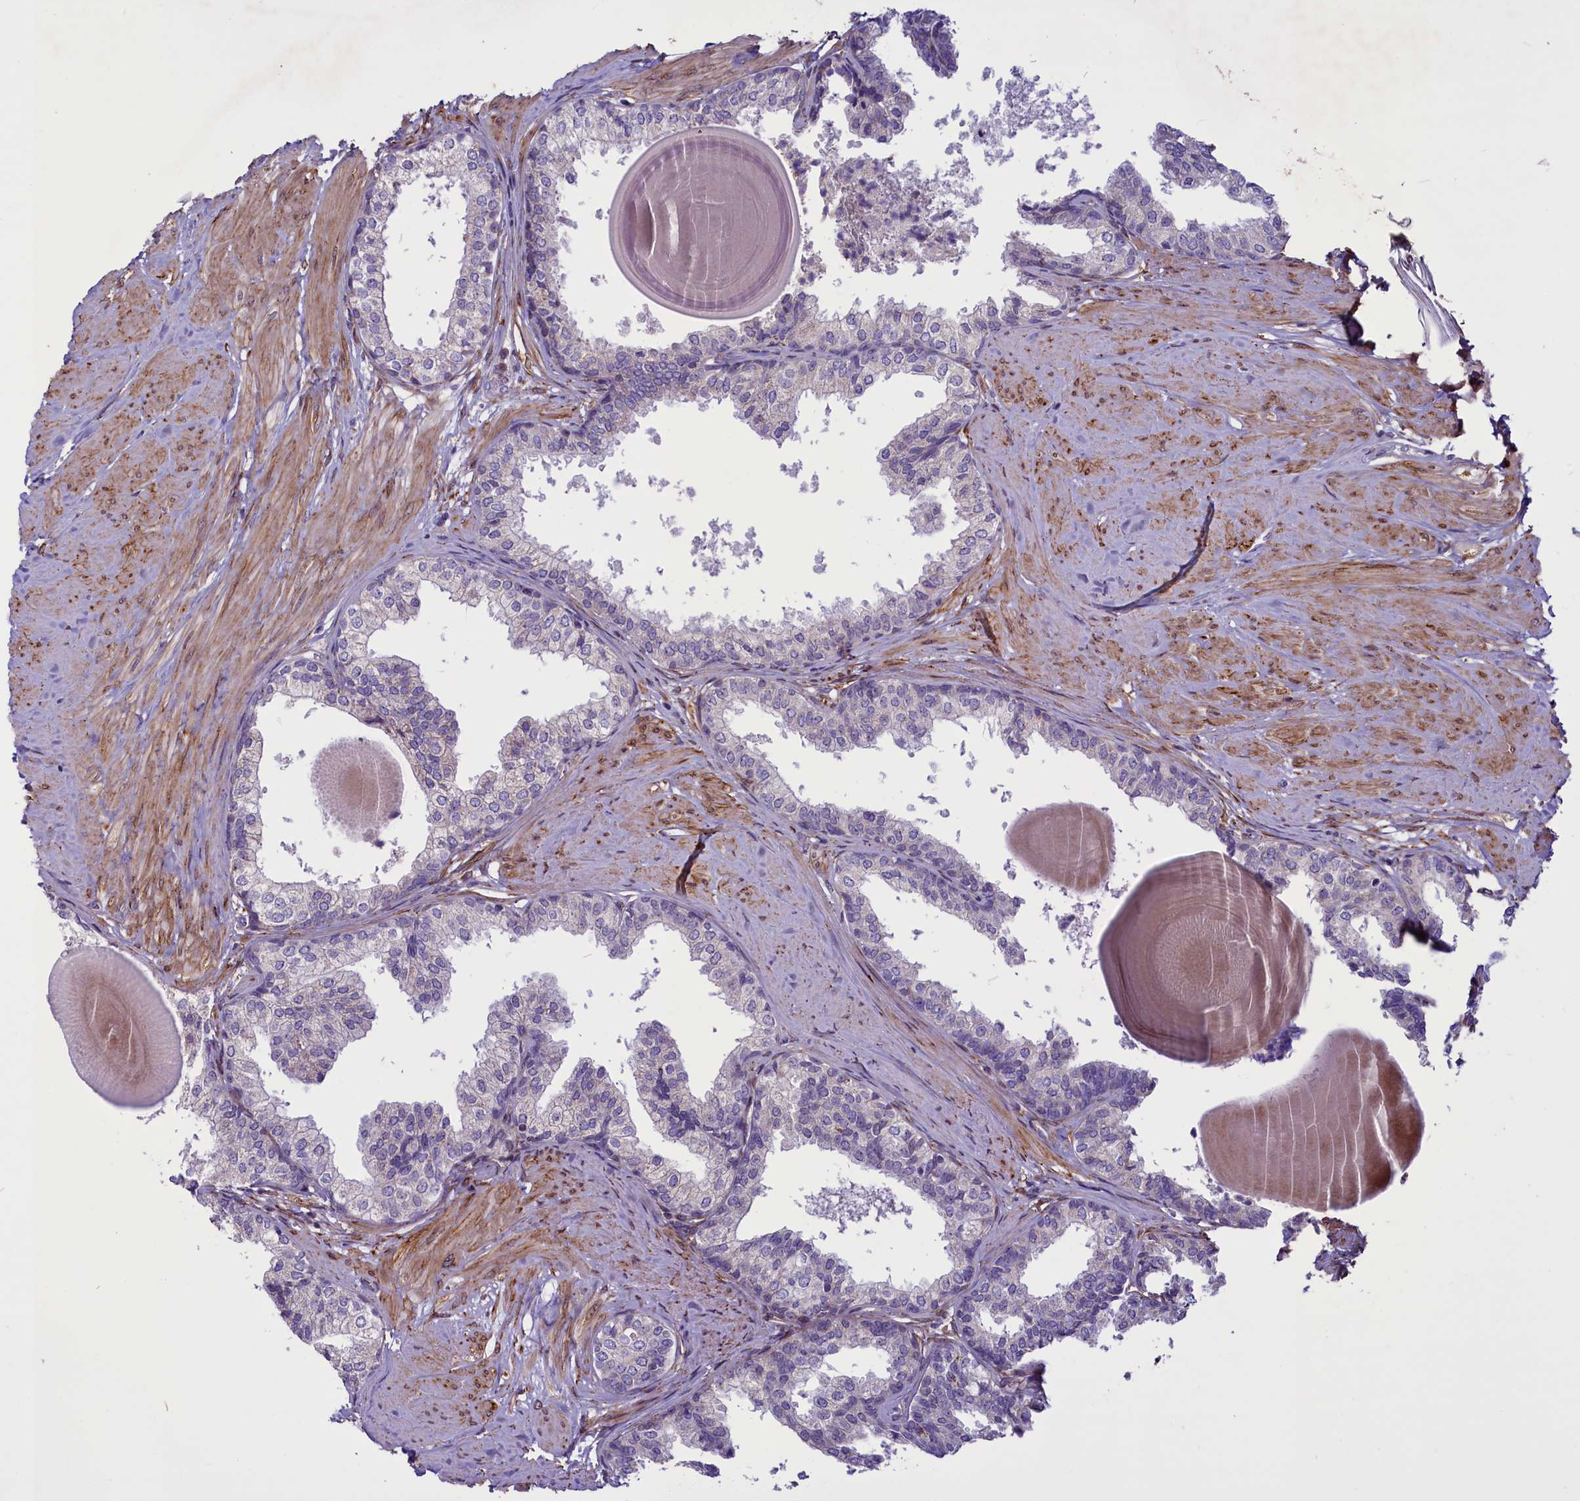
{"staining": {"intensity": "moderate", "quantity": "<25%", "location": "cytoplasmic/membranous"}, "tissue": "prostate", "cell_type": "Glandular cells", "image_type": "normal", "snomed": [{"axis": "morphology", "description": "Normal tissue, NOS"}, {"axis": "topography", "description": "Prostate"}], "caption": "Prostate stained with a brown dye displays moderate cytoplasmic/membranous positive positivity in approximately <25% of glandular cells.", "gene": "MIEF2", "patient": {"sex": "male", "age": 48}}